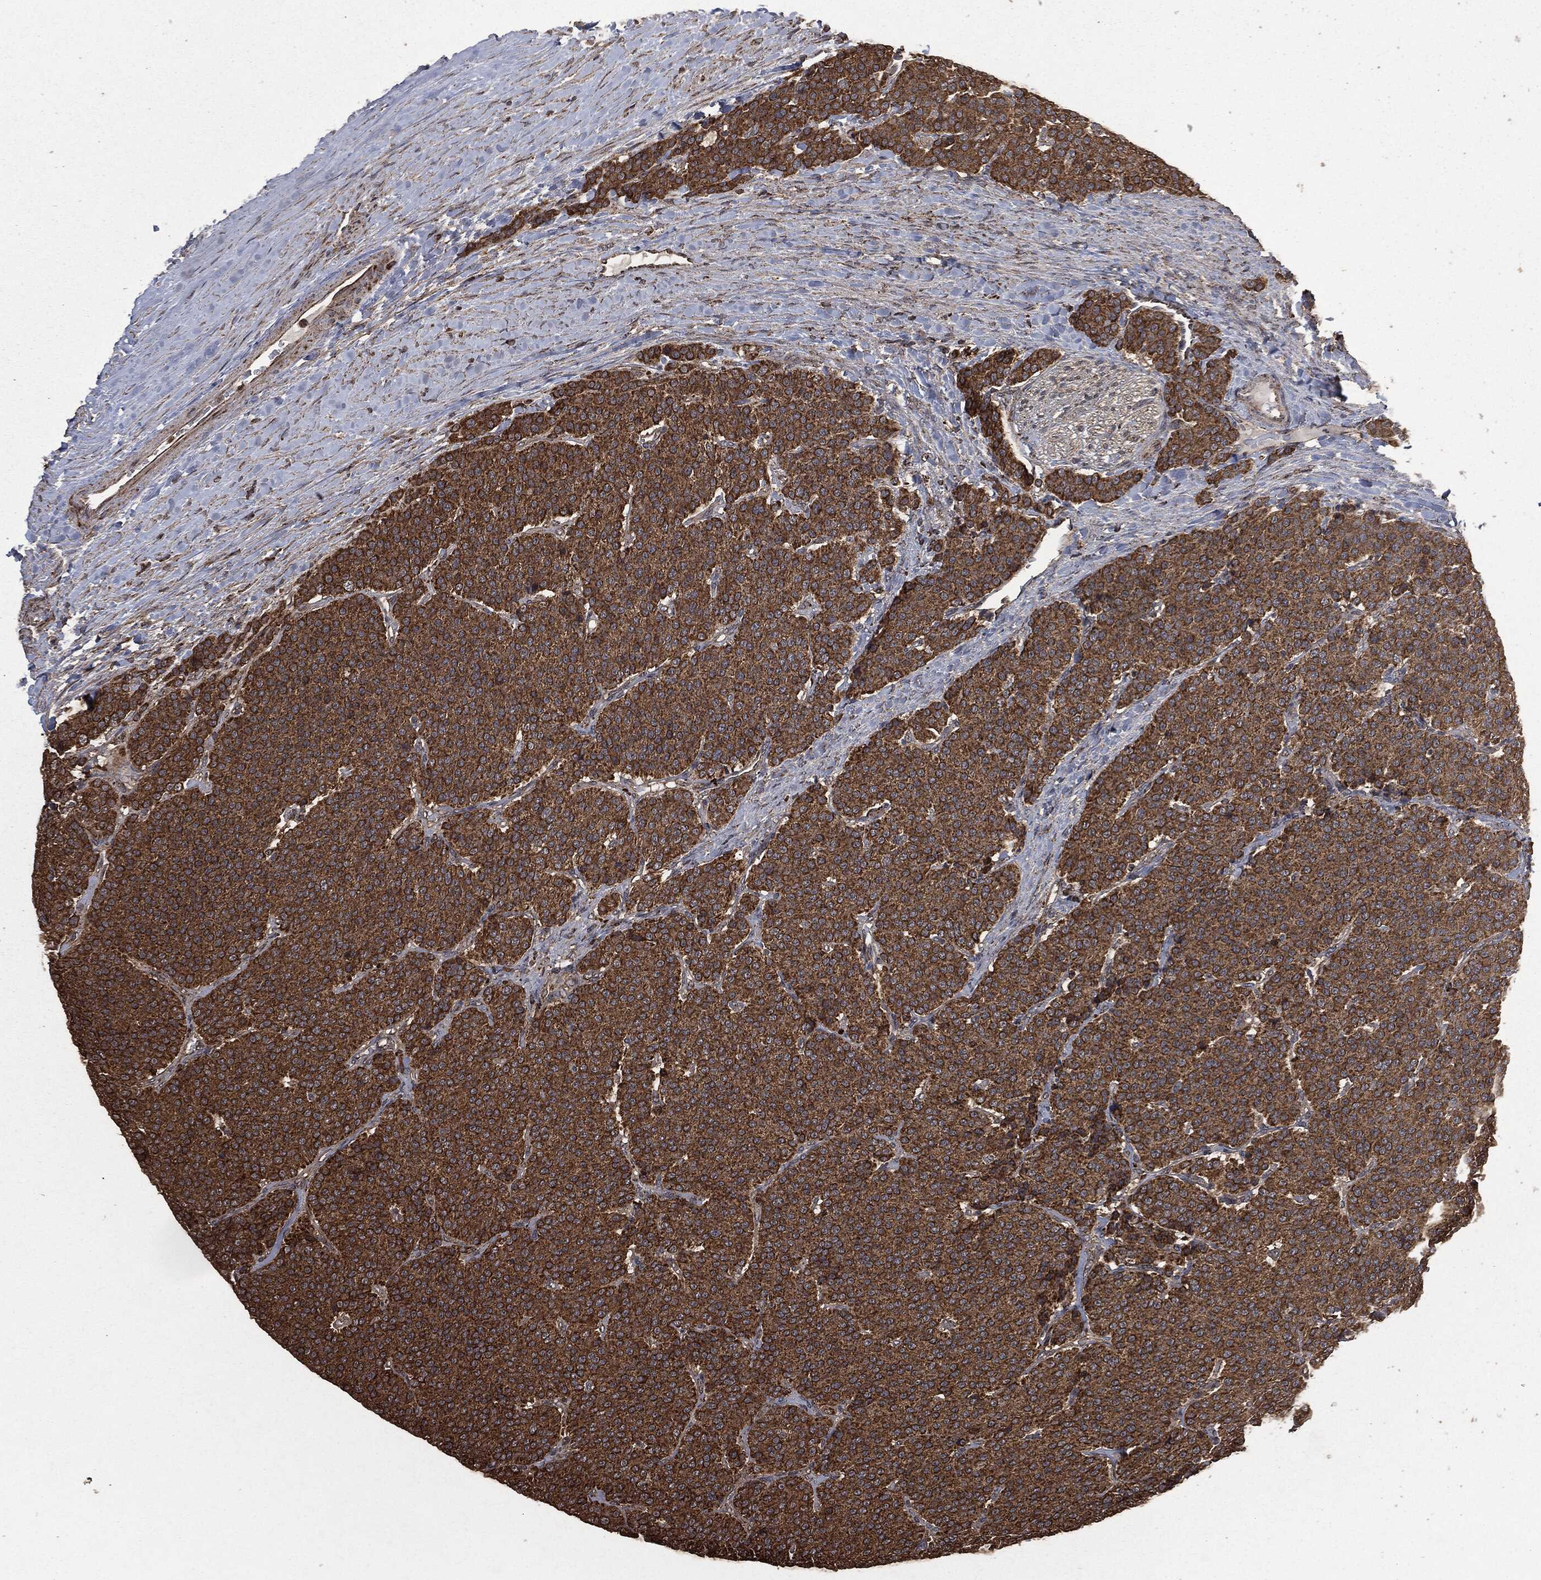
{"staining": {"intensity": "strong", "quantity": ">75%", "location": "cytoplasmic/membranous"}, "tissue": "carcinoid", "cell_type": "Tumor cells", "image_type": "cancer", "snomed": [{"axis": "morphology", "description": "Carcinoid, malignant, NOS"}, {"axis": "topography", "description": "Small intestine"}], "caption": "Approximately >75% of tumor cells in malignant carcinoid show strong cytoplasmic/membranous protein positivity as visualized by brown immunohistochemical staining.", "gene": "LIG3", "patient": {"sex": "female", "age": 58}}